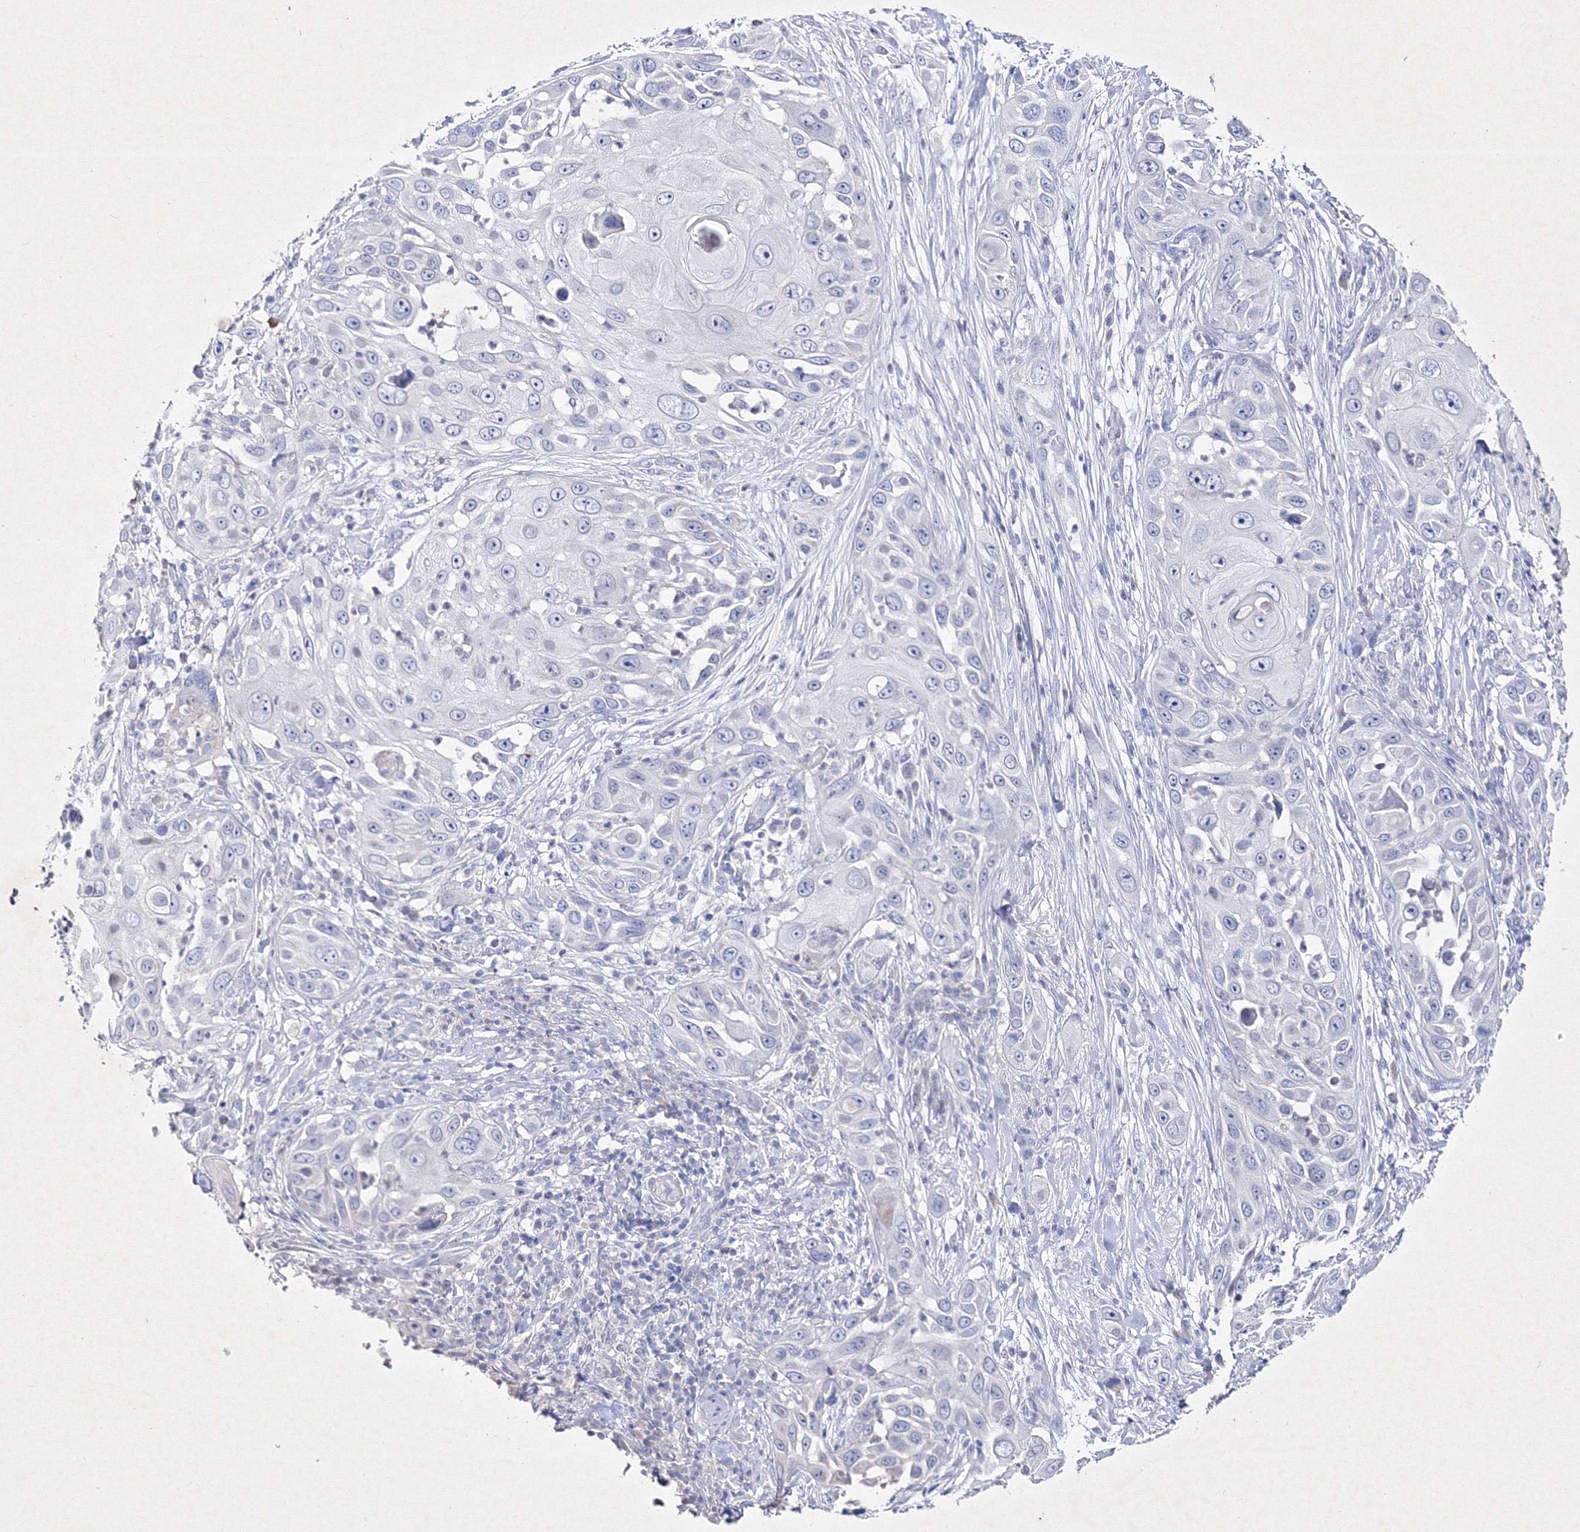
{"staining": {"intensity": "negative", "quantity": "none", "location": "none"}, "tissue": "skin cancer", "cell_type": "Tumor cells", "image_type": "cancer", "snomed": [{"axis": "morphology", "description": "Squamous cell carcinoma, NOS"}, {"axis": "topography", "description": "Skin"}], "caption": "An IHC histopathology image of skin cancer (squamous cell carcinoma) is shown. There is no staining in tumor cells of skin cancer (squamous cell carcinoma).", "gene": "SMIM29", "patient": {"sex": "female", "age": 44}}